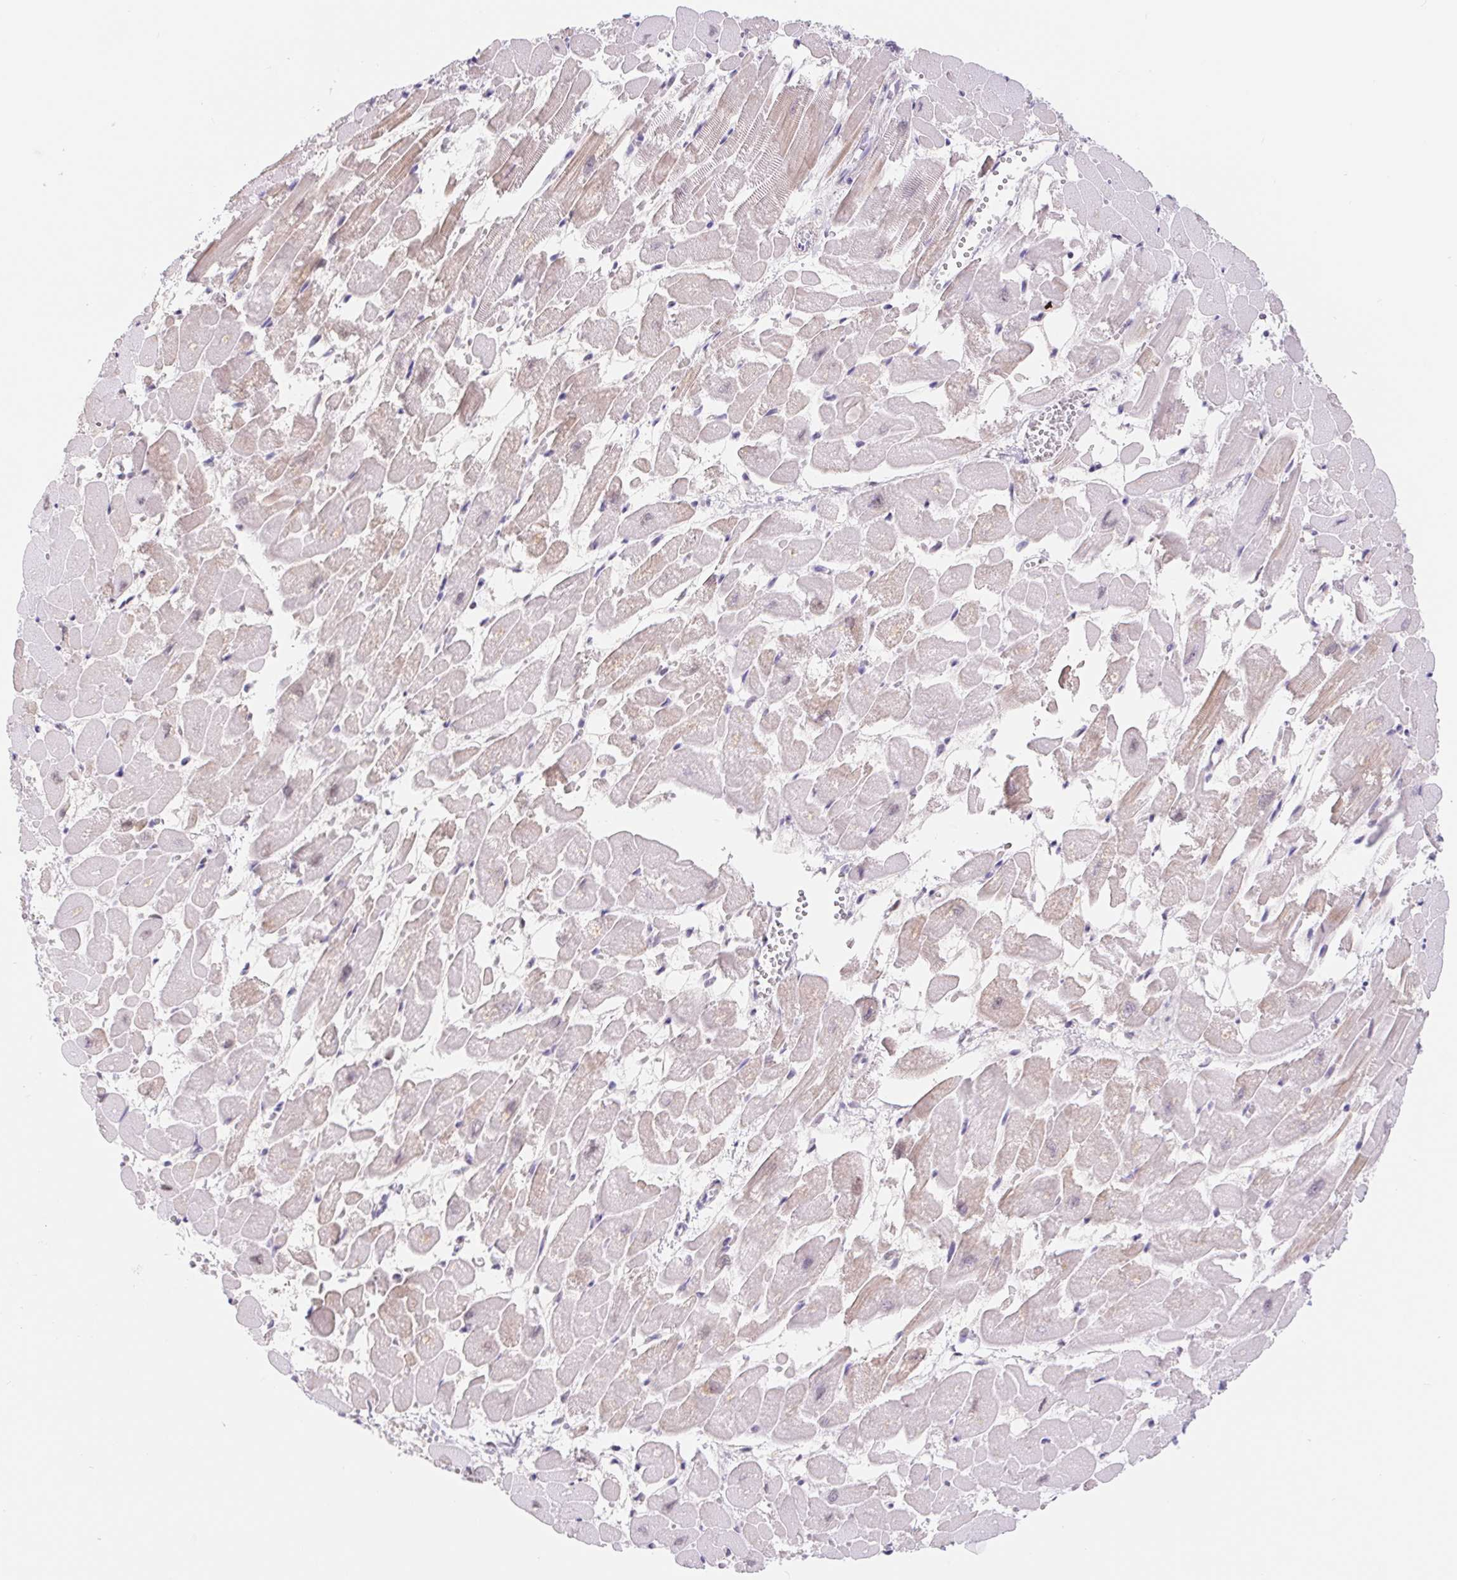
{"staining": {"intensity": "weak", "quantity": "<25%", "location": "cytoplasmic/membranous"}, "tissue": "heart muscle", "cell_type": "Cardiomyocytes", "image_type": "normal", "snomed": [{"axis": "morphology", "description": "Normal tissue, NOS"}, {"axis": "topography", "description": "Heart"}], "caption": "A micrograph of heart muscle stained for a protein demonstrates no brown staining in cardiomyocytes. (DAB immunohistochemistry (IHC), high magnification).", "gene": "CAND1", "patient": {"sex": "female", "age": 52}}